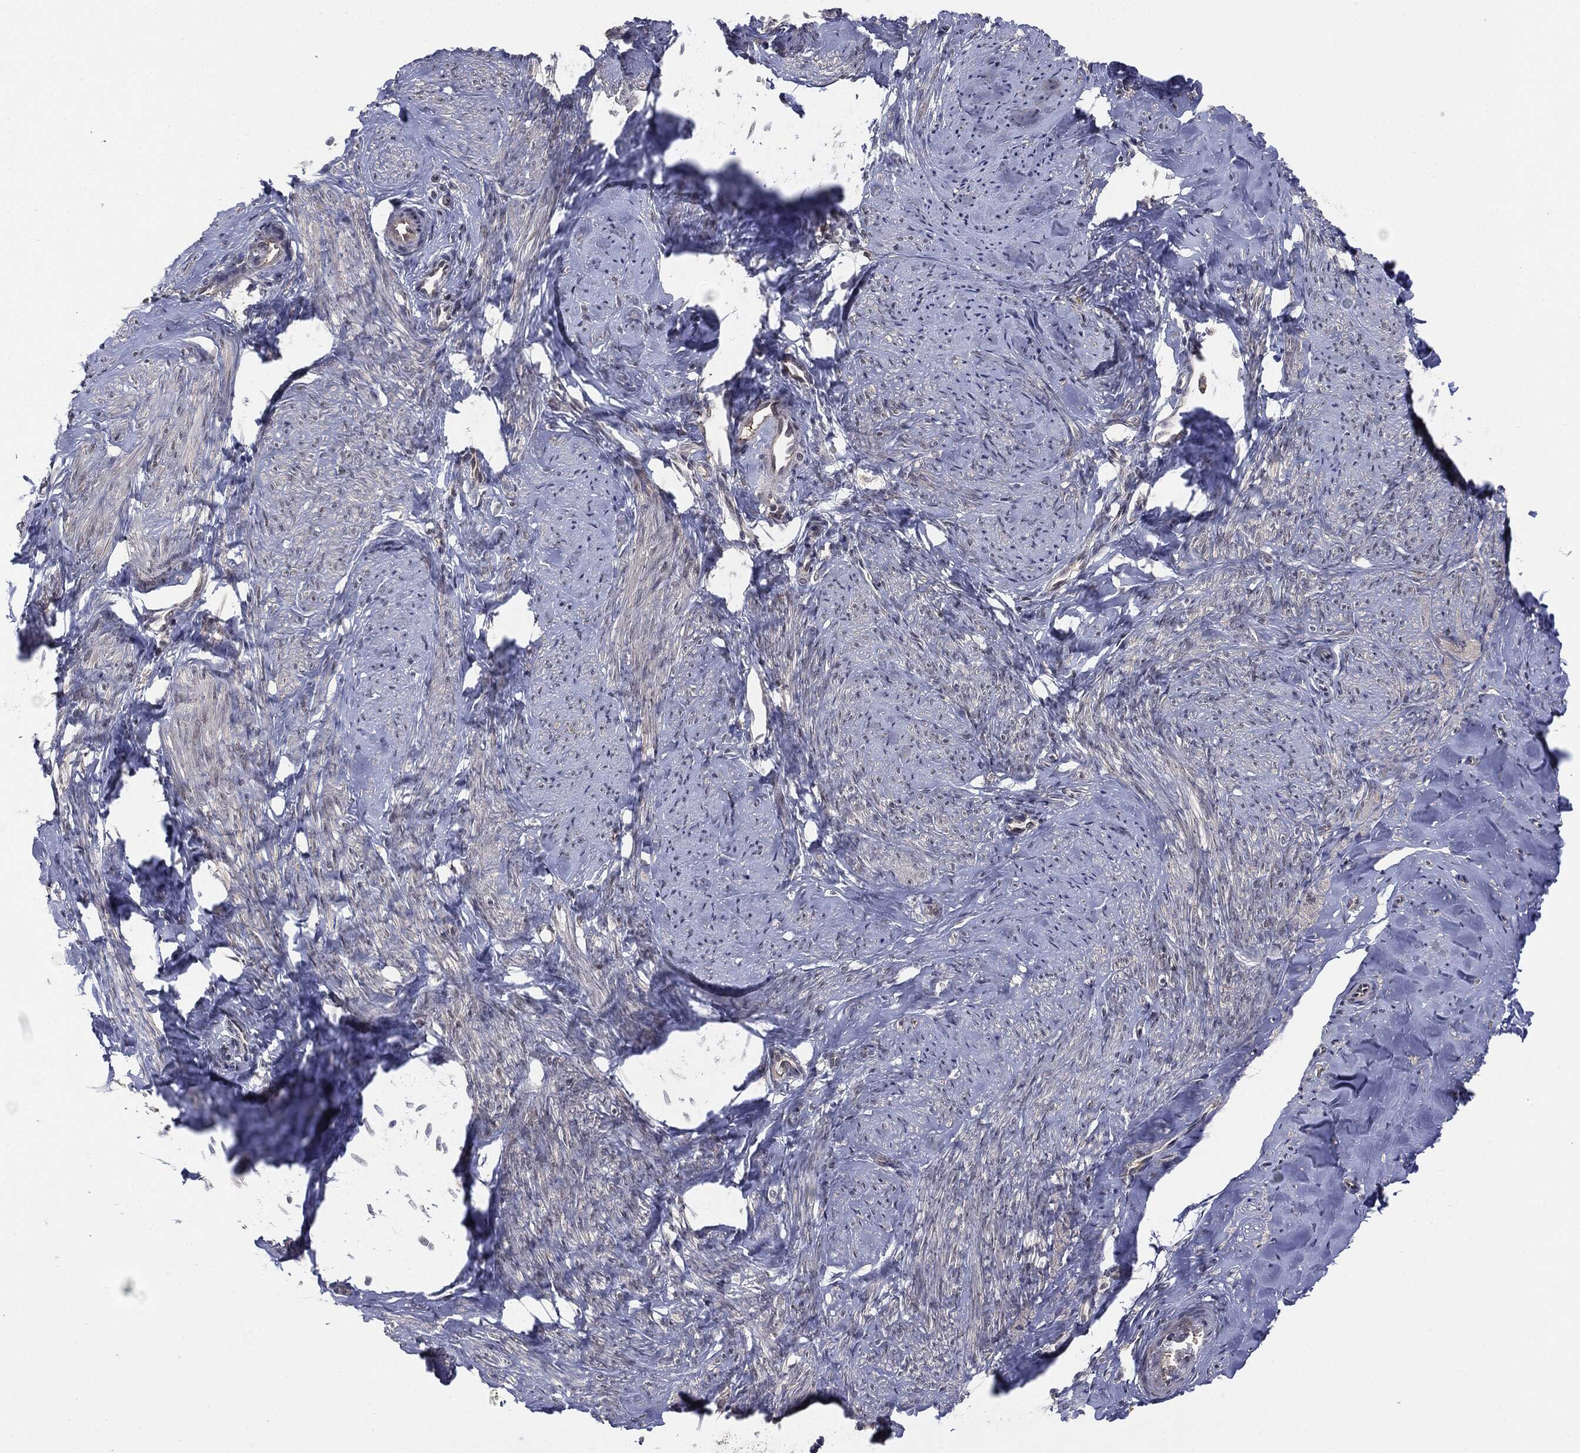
{"staining": {"intensity": "negative", "quantity": "none", "location": "none"}, "tissue": "smooth muscle", "cell_type": "Smooth muscle cells", "image_type": "normal", "snomed": [{"axis": "morphology", "description": "Normal tissue, NOS"}, {"axis": "topography", "description": "Smooth muscle"}], "caption": "Immunohistochemistry (IHC) micrograph of unremarkable smooth muscle stained for a protein (brown), which demonstrates no expression in smooth muscle cells.", "gene": "KRT7", "patient": {"sex": "female", "age": 48}}